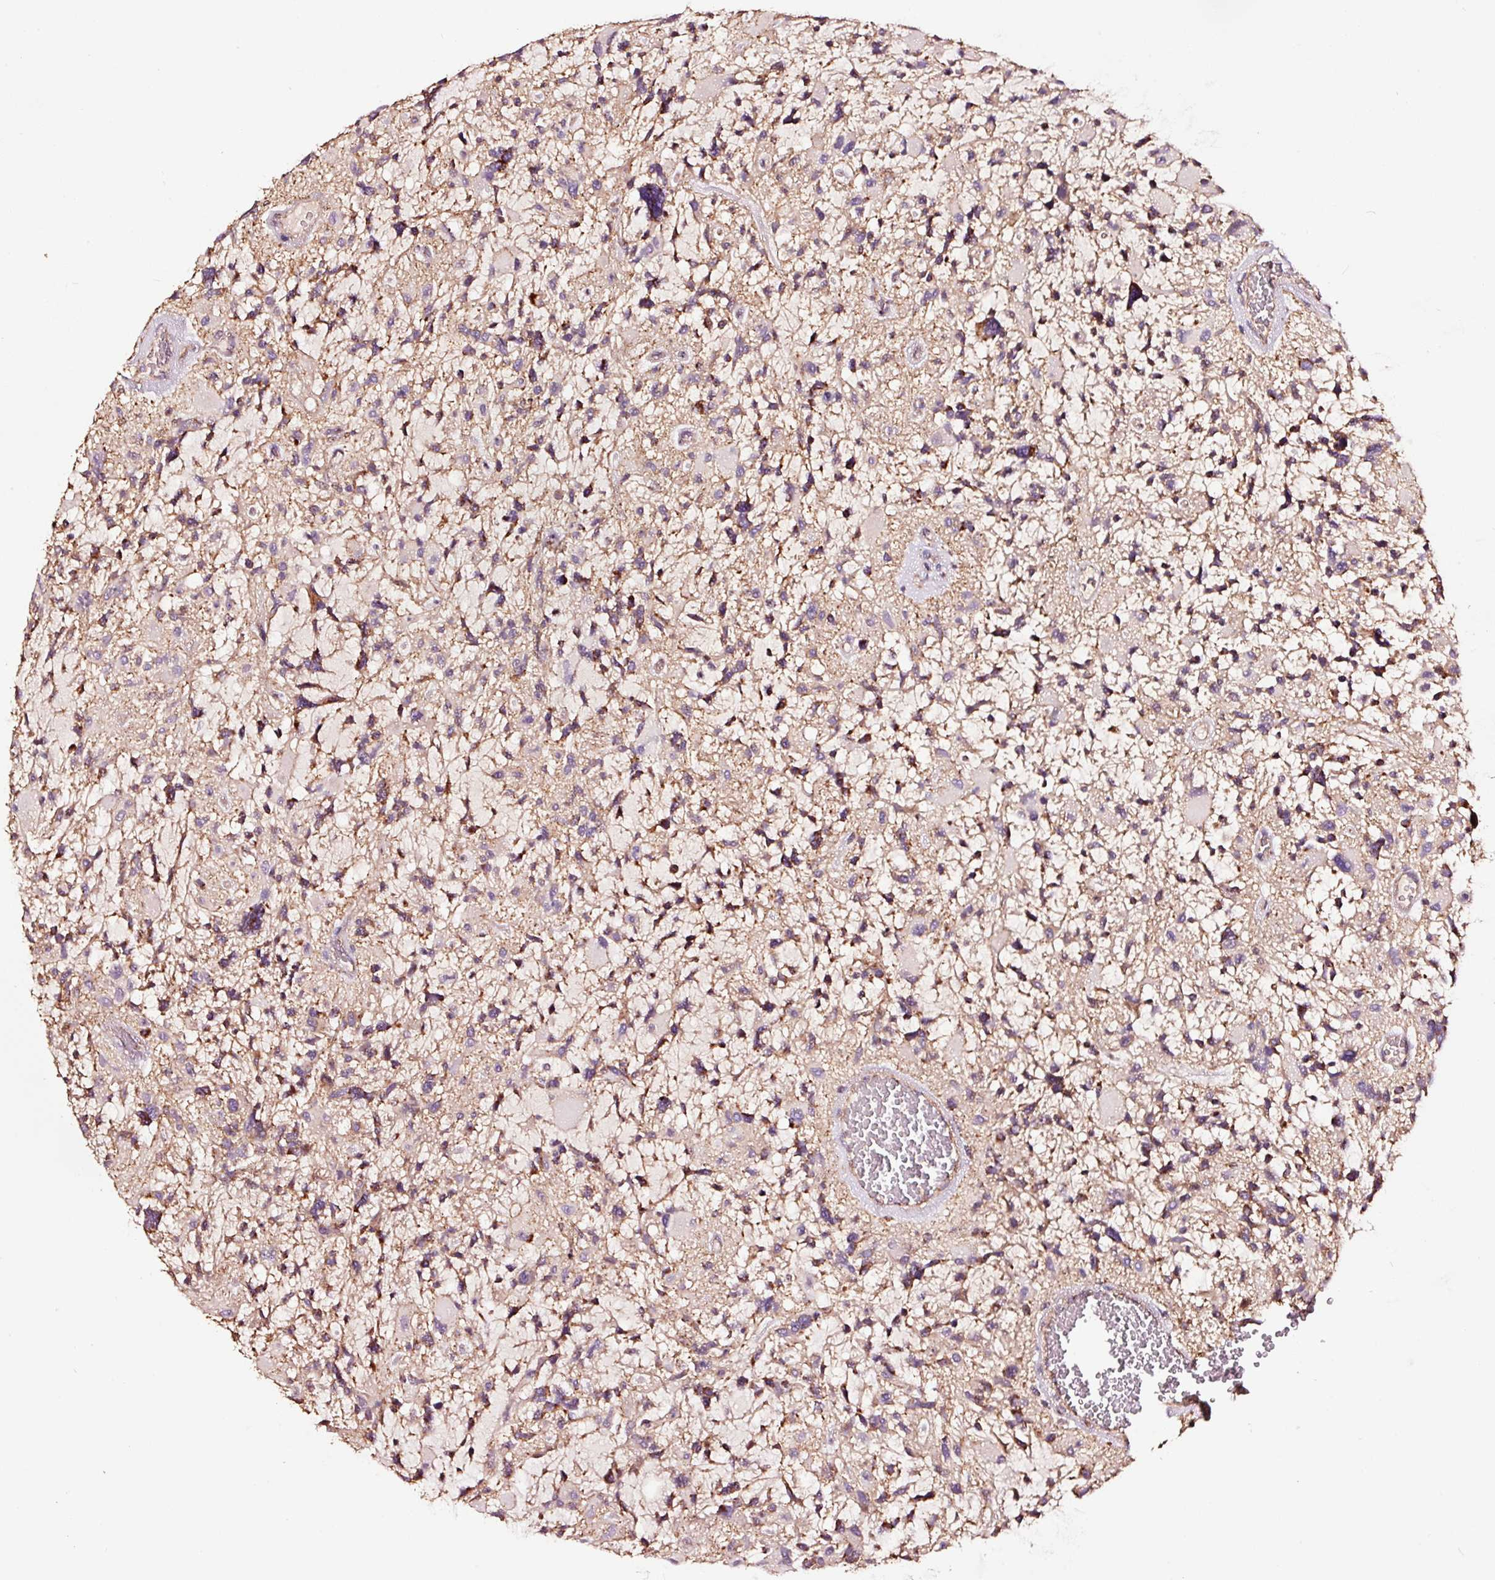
{"staining": {"intensity": "moderate", "quantity": ">75%", "location": "cytoplasmic/membranous"}, "tissue": "glioma", "cell_type": "Tumor cells", "image_type": "cancer", "snomed": [{"axis": "morphology", "description": "Glioma, malignant, High grade"}, {"axis": "topography", "description": "Brain"}], "caption": "About >75% of tumor cells in glioma reveal moderate cytoplasmic/membranous protein staining as visualized by brown immunohistochemical staining.", "gene": "TPM1", "patient": {"sex": "female", "age": 11}}